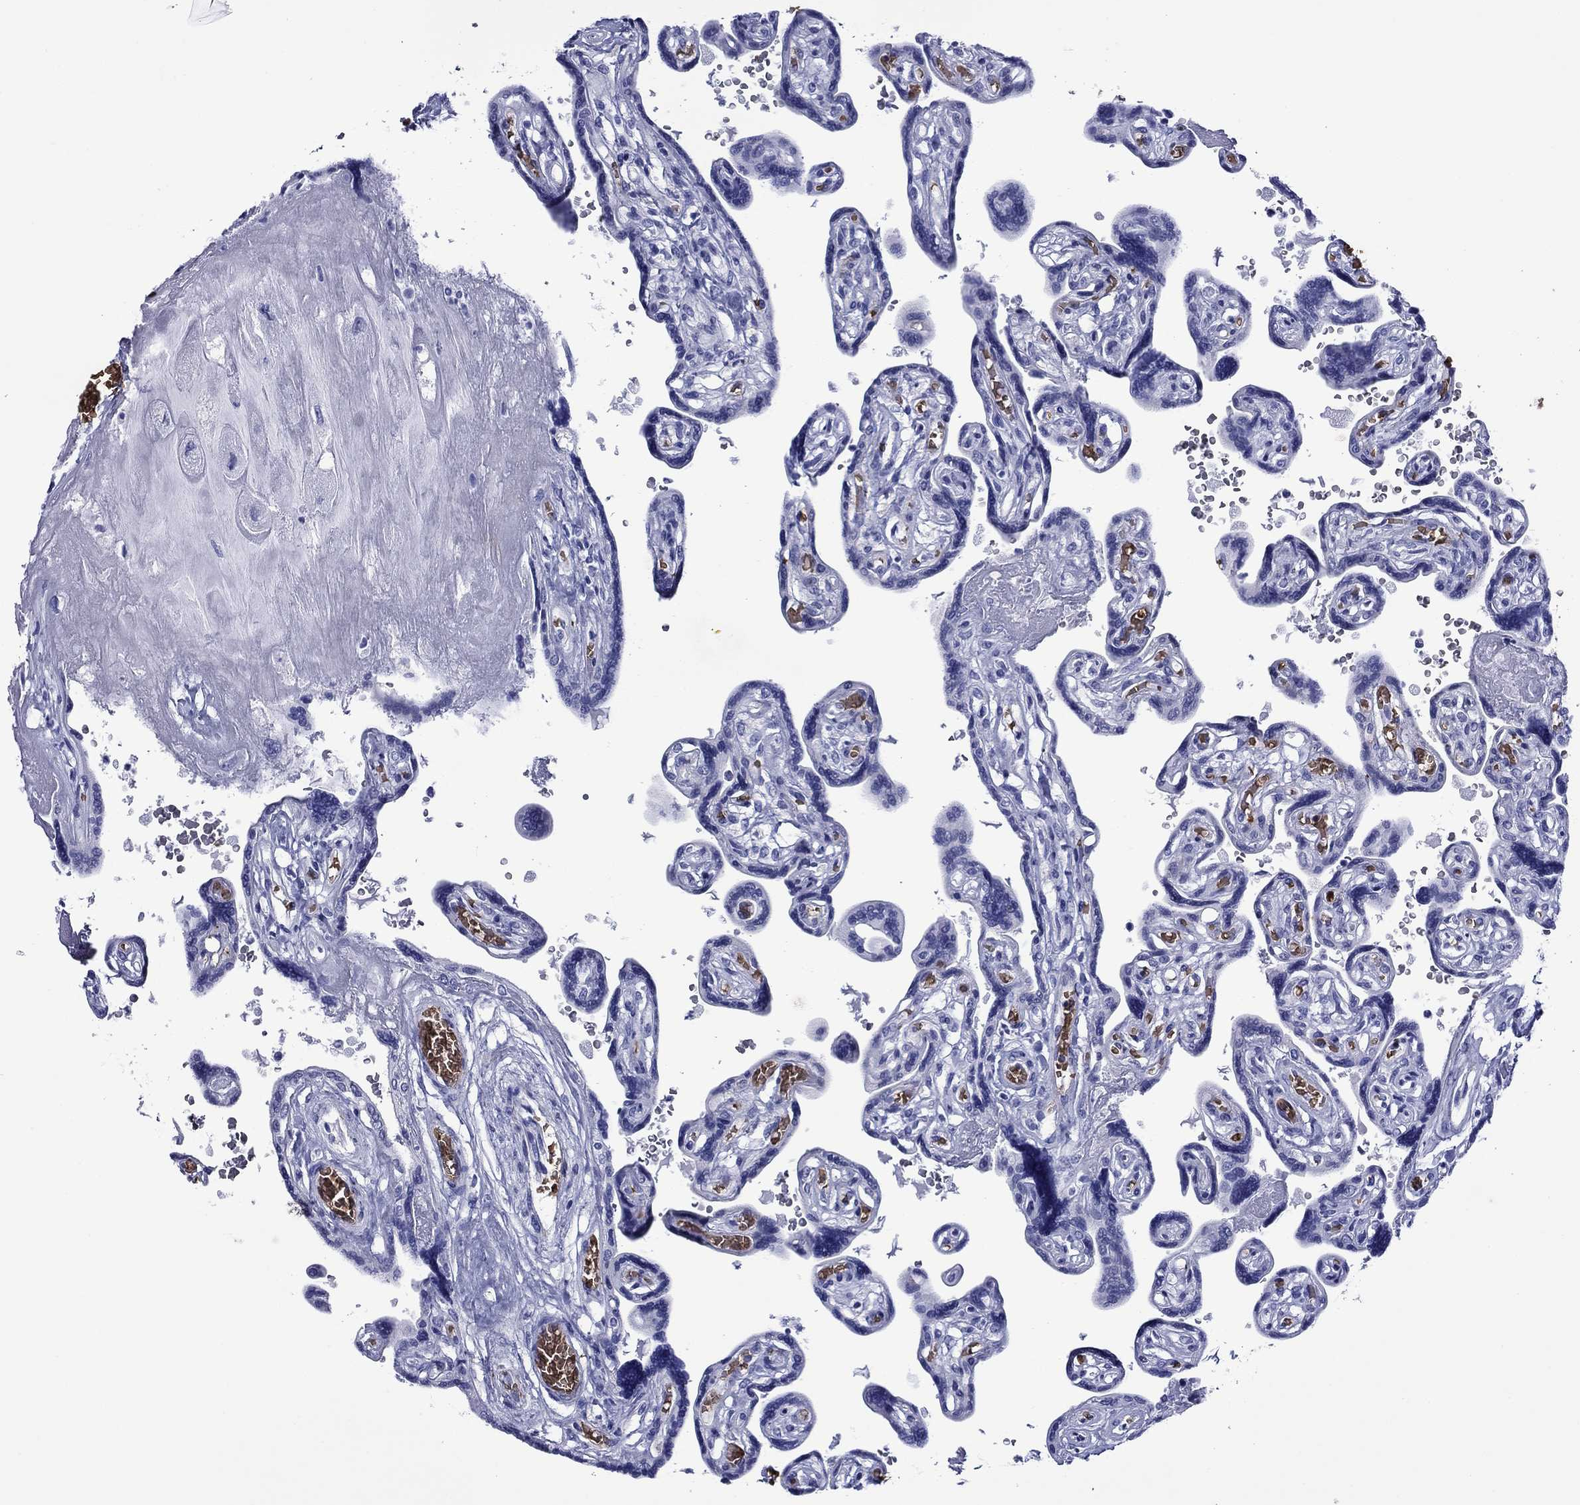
{"staining": {"intensity": "negative", "quantity": "none", "location": "none"}, "tissue": "placenta", "cell_type": "Decidual cells", "image_type": "normal", "snomed": [{"axis": "morphology", "description": "Normal tissue, NOS"}, {"axis": "topography", "description": "Placenta"}], "caption": "This is an immunohistochemistry micrograph of benign placenta. There is no staining in decidual cells.", "gene": "ROM1", "patient": {"sex": "female", "age": 32}}